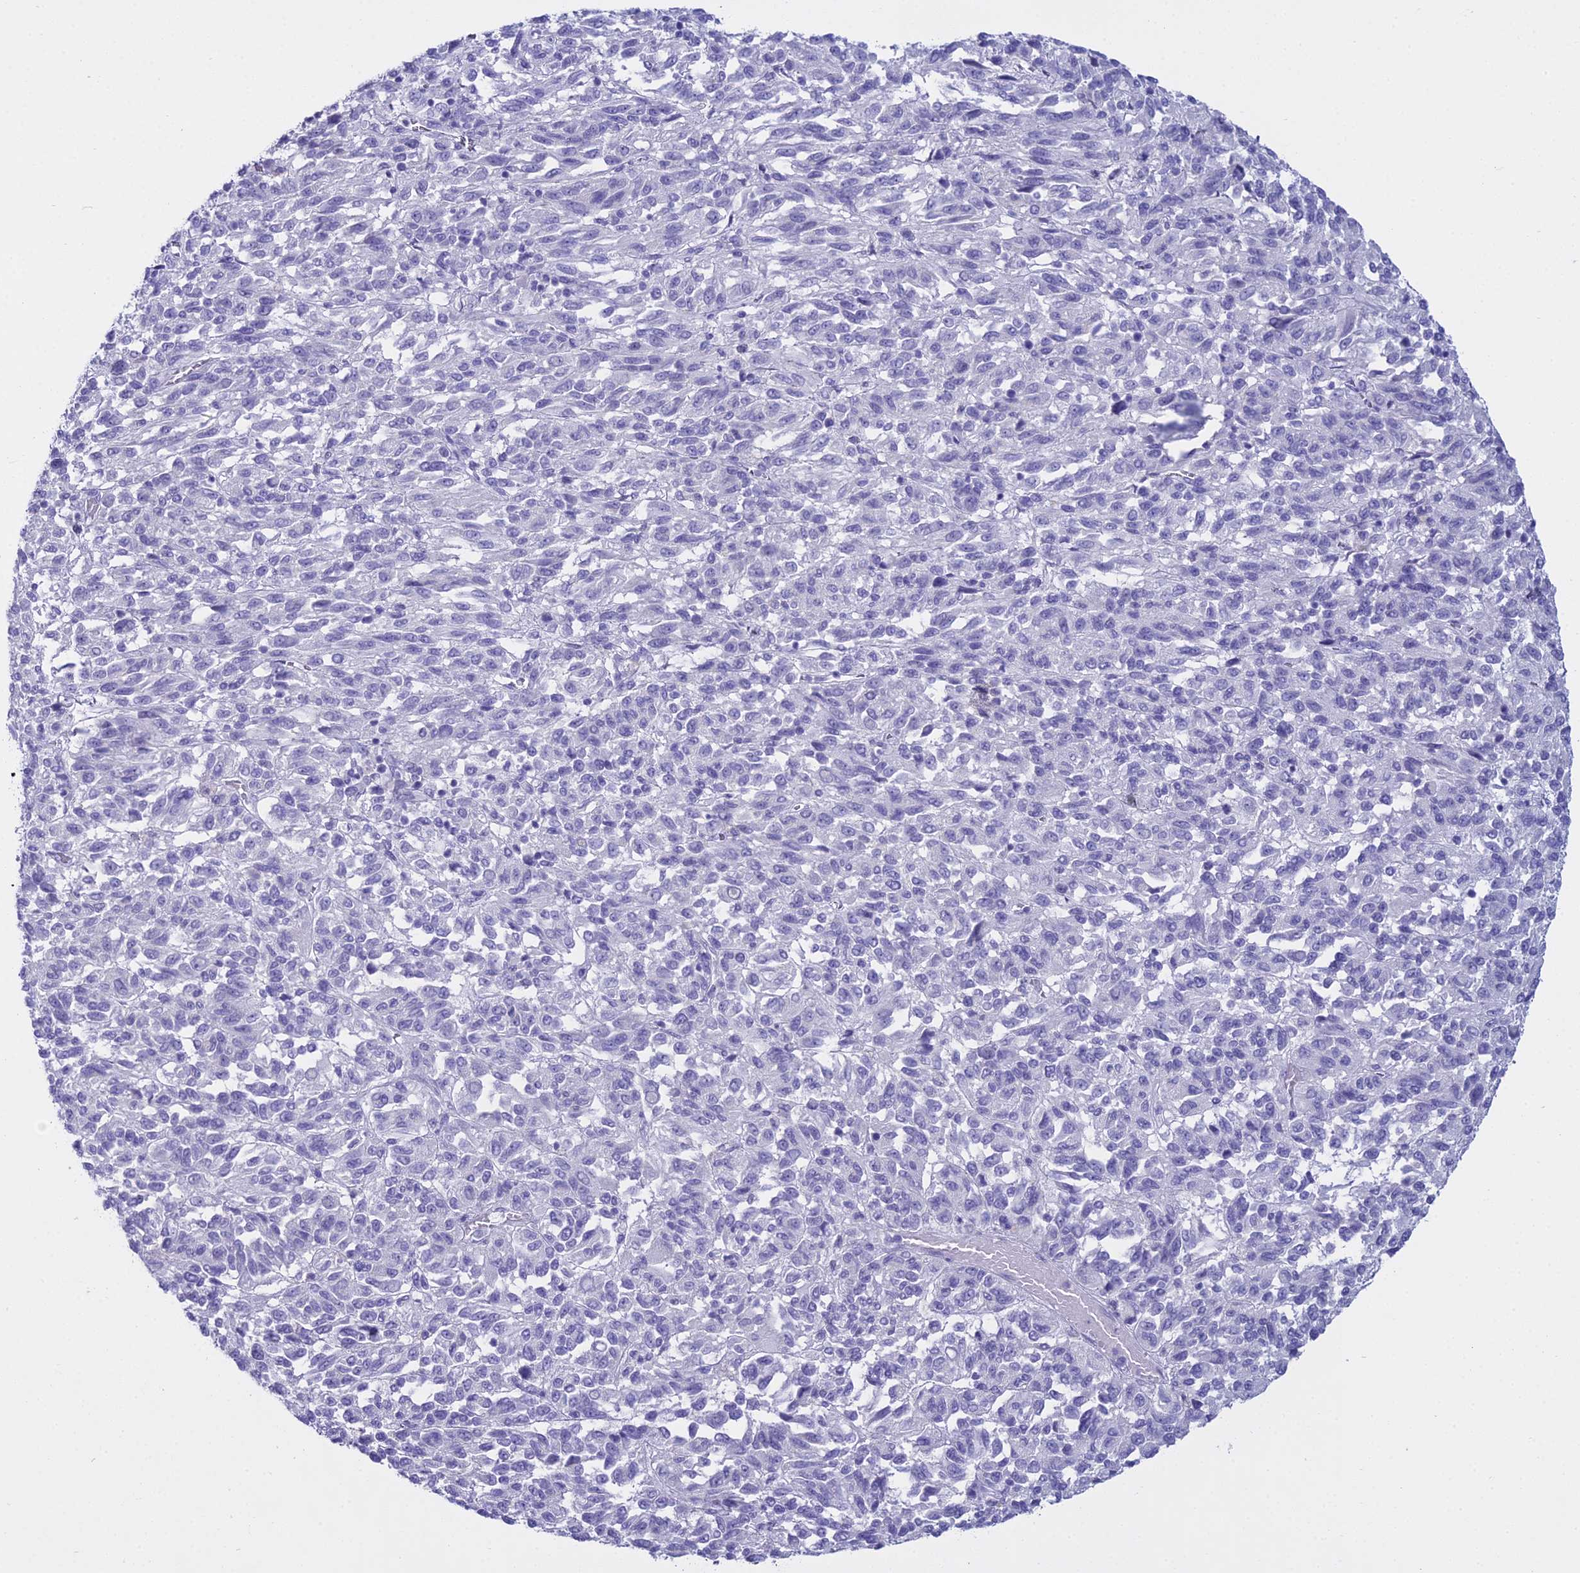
{"staining": {"intensity": "negative", "quantity": "none", "location": "none"}, "tissue": "melanoma", "cell_type": "Tumor cells", "image_type": "cancer", "snomed": [{"axis": "morphology", "description": "Malignant melanoma, Metastatic site"}, {"axis": "topography", "description": "Lung"}], "caption": "Malignant melanoma (metastatic site) was stained to show a protein in brown. There is no significant positivity in tumor cells.", "gene": "ALPP", "patient": {"sex": "male", "age": 64}}